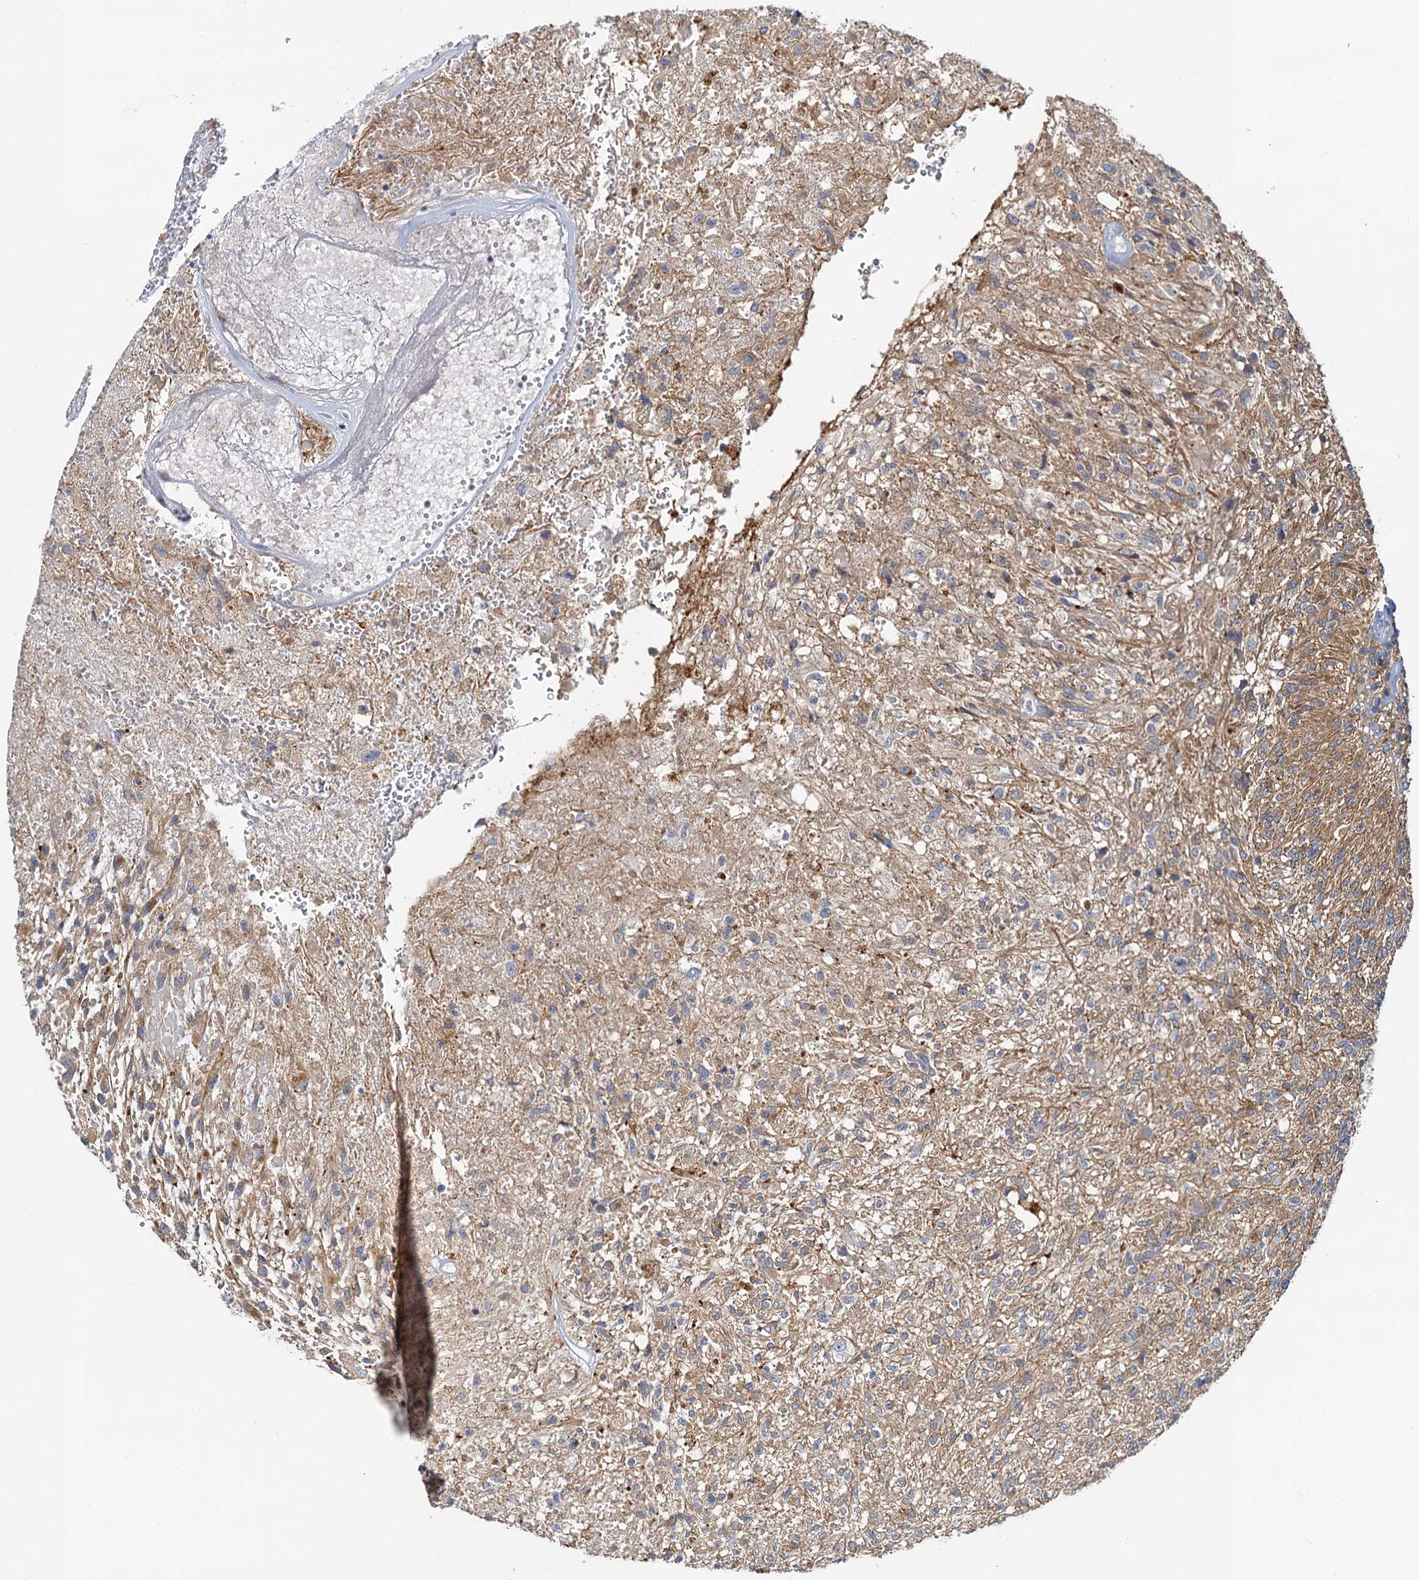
{"staining": {"intensity": "weak", "quantity": "<25%", "location": "cytoplasmic/membranous"}, "tissue": "glioma", "cell_type": "Tumor cells", "image_type": "cancer", "snomed": [{"axis": "morphology", "description": "Glioma, malignant, High grade"}, {"axis": "topography", "description": "Brain"}], "caption": "The histopathology image demonstrates no significant staining in tumor cells of high-grade glioma (malignant).", "gene": "TOLLIP", "patient": {"sex": "male", "age": 56}}